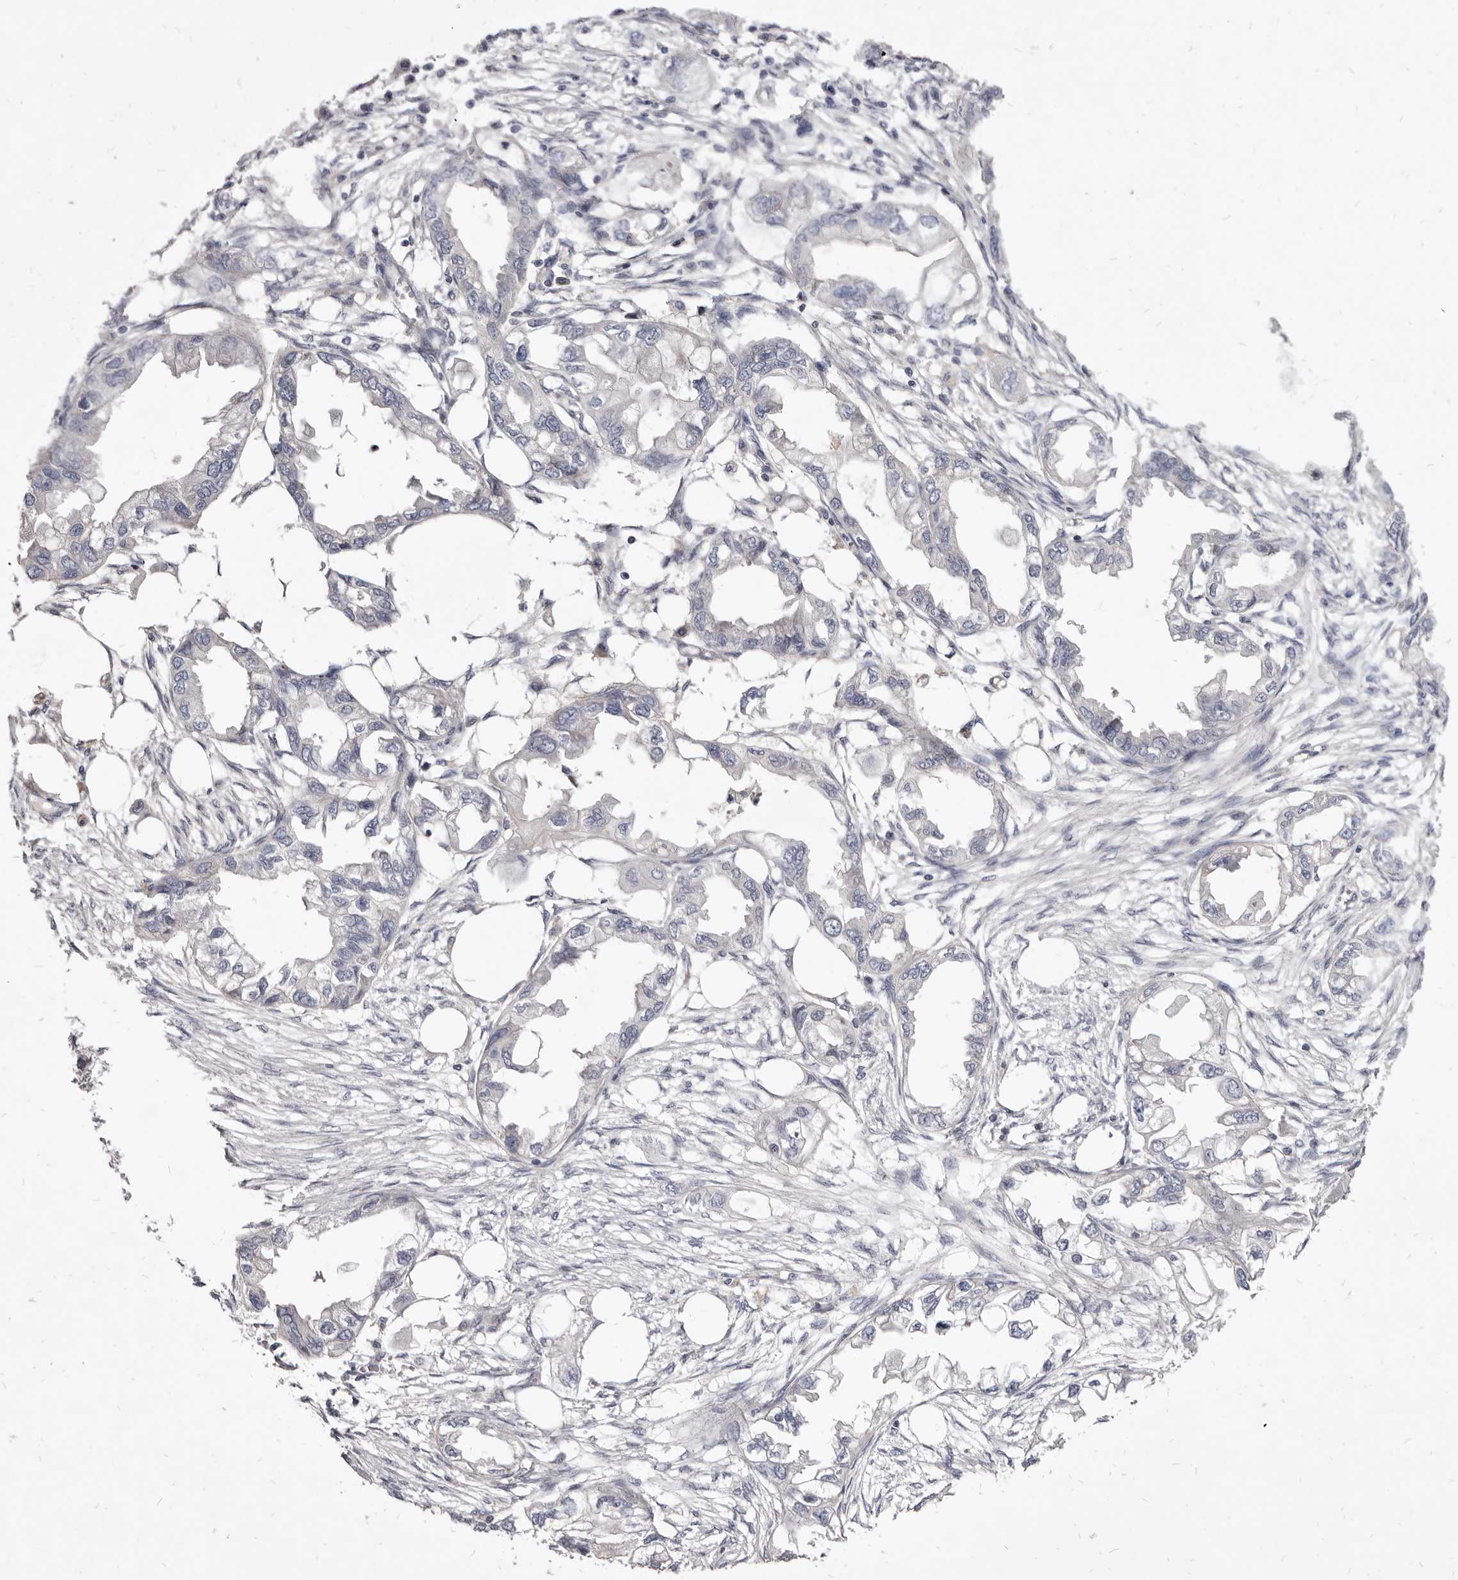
{"staining": {"intensity": "negative", "quantity": "none", "location": "none"}, "tissue": "endometrial cancer", "cell_type": "Tumor cells", "image_type": "cancer", "snomed": [{"axis": "morphology", "description": "Adenocarcinoma, NOS"}, {"axis": "morphology", "description": "Adenocarcinoma, metastatic, NOS"}, {"axis": "topography", "description": "Adipose tissue"}, {"axis": "topography", "description": "Endometrium"}], "caption": "There is no significant staining in tumor cells of endometrial cancer.", "gene": "FAS", "patient": {"sex": "female", "age": 67}}